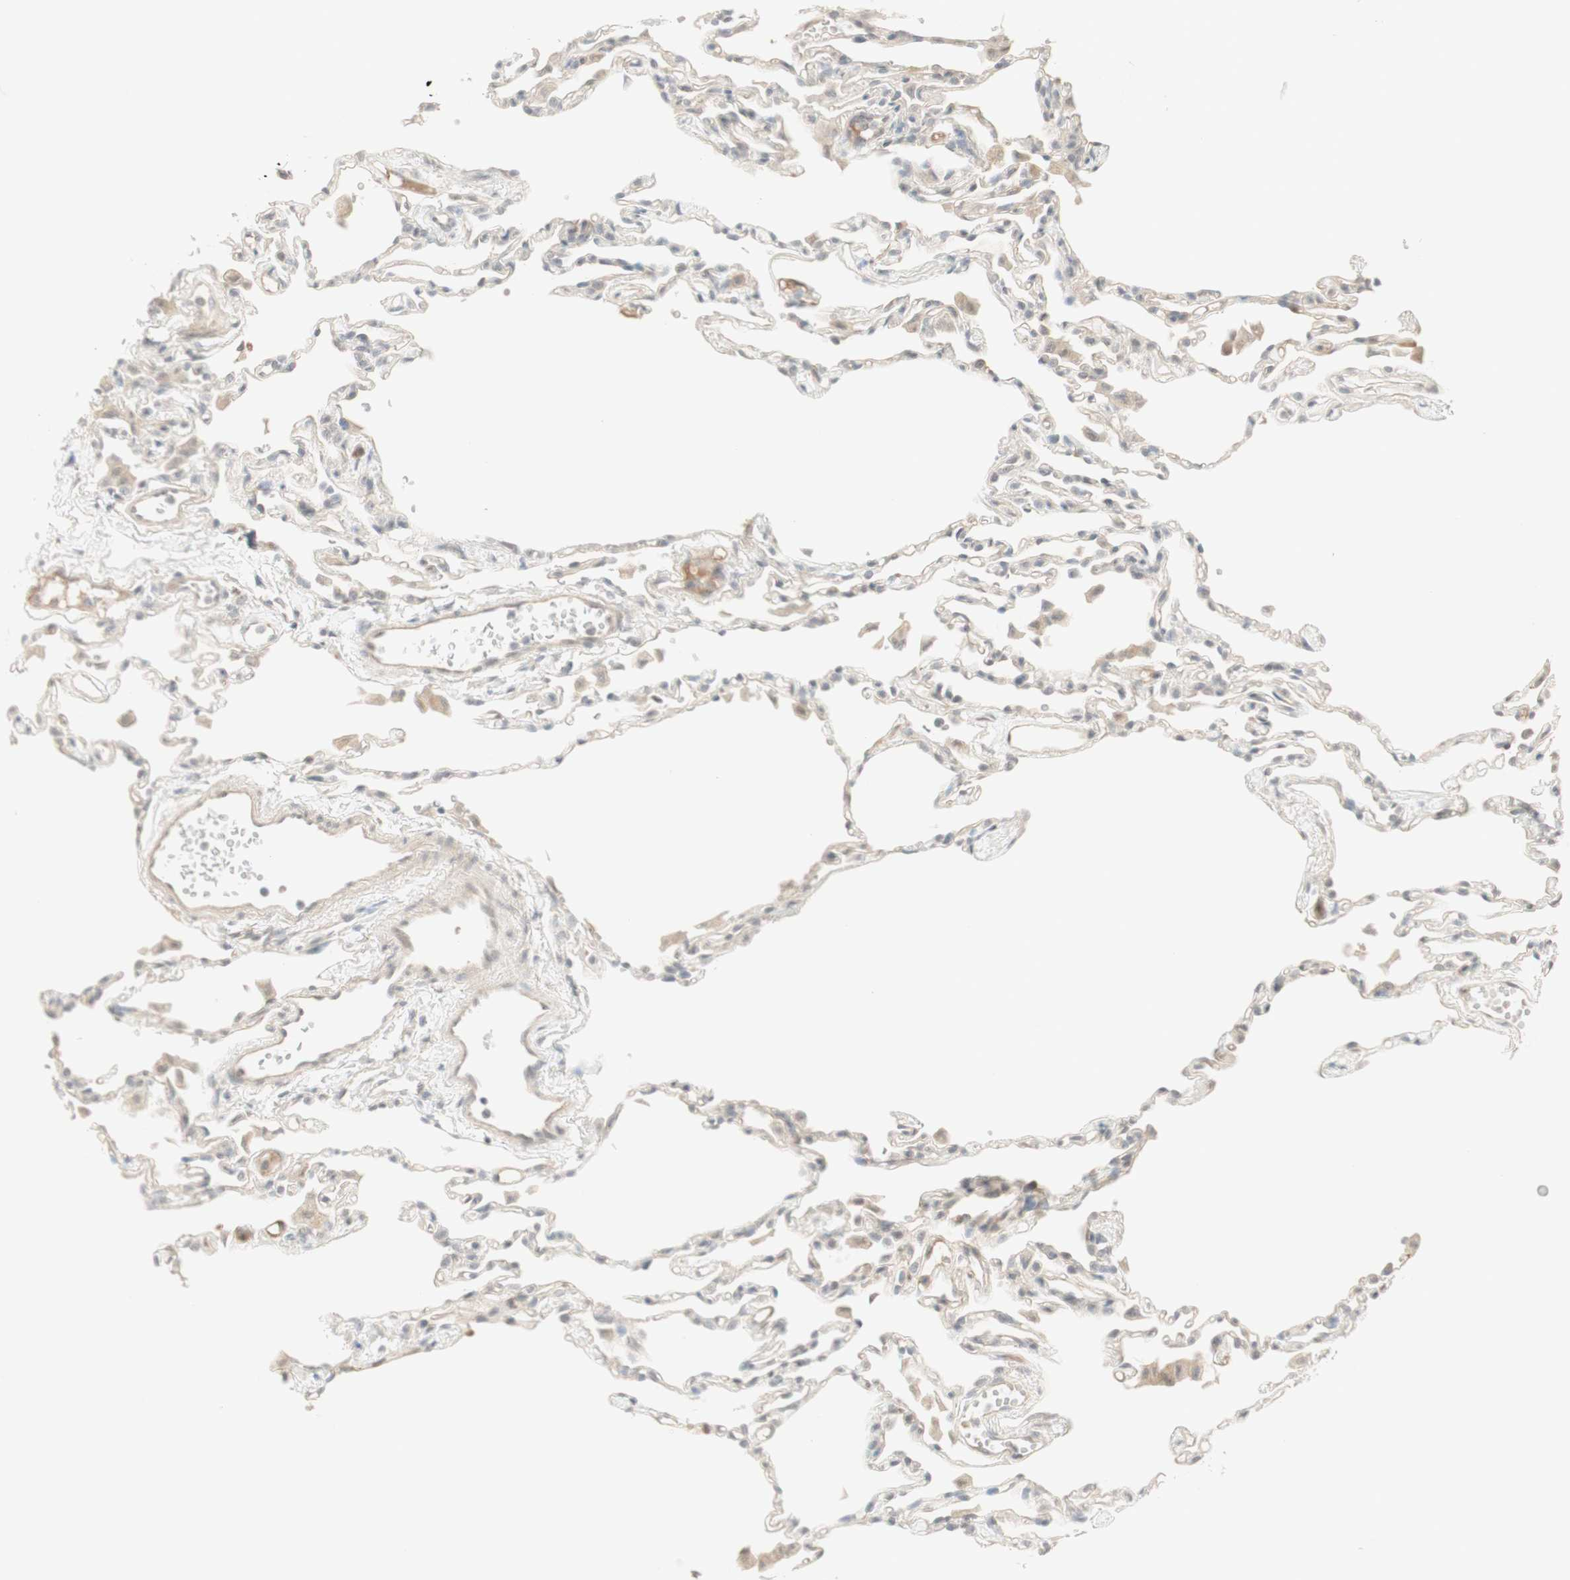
{"staining": {"intensity": "weak", "quantity": "25%-75%", "location": "cytoplasmic/membranous"}, "tissue": "lung", "cell_type": "Alveolar cells", "image_type": "normal", "snomed": [{"axis": "morphology", "description": "Normal tissue, NOS"}, {"axis": "topography", "description": "Lung"}], "caption": "A histopathology image of human lung stained for a protein exhibits weak cytoplasmic/membranous brown staining in alveolar cells. The protein of interest is shown in brown color, while the nuclei are stained blue.", "gene": "PLCD4", "patient": {"sex": "female", "age": 49}}